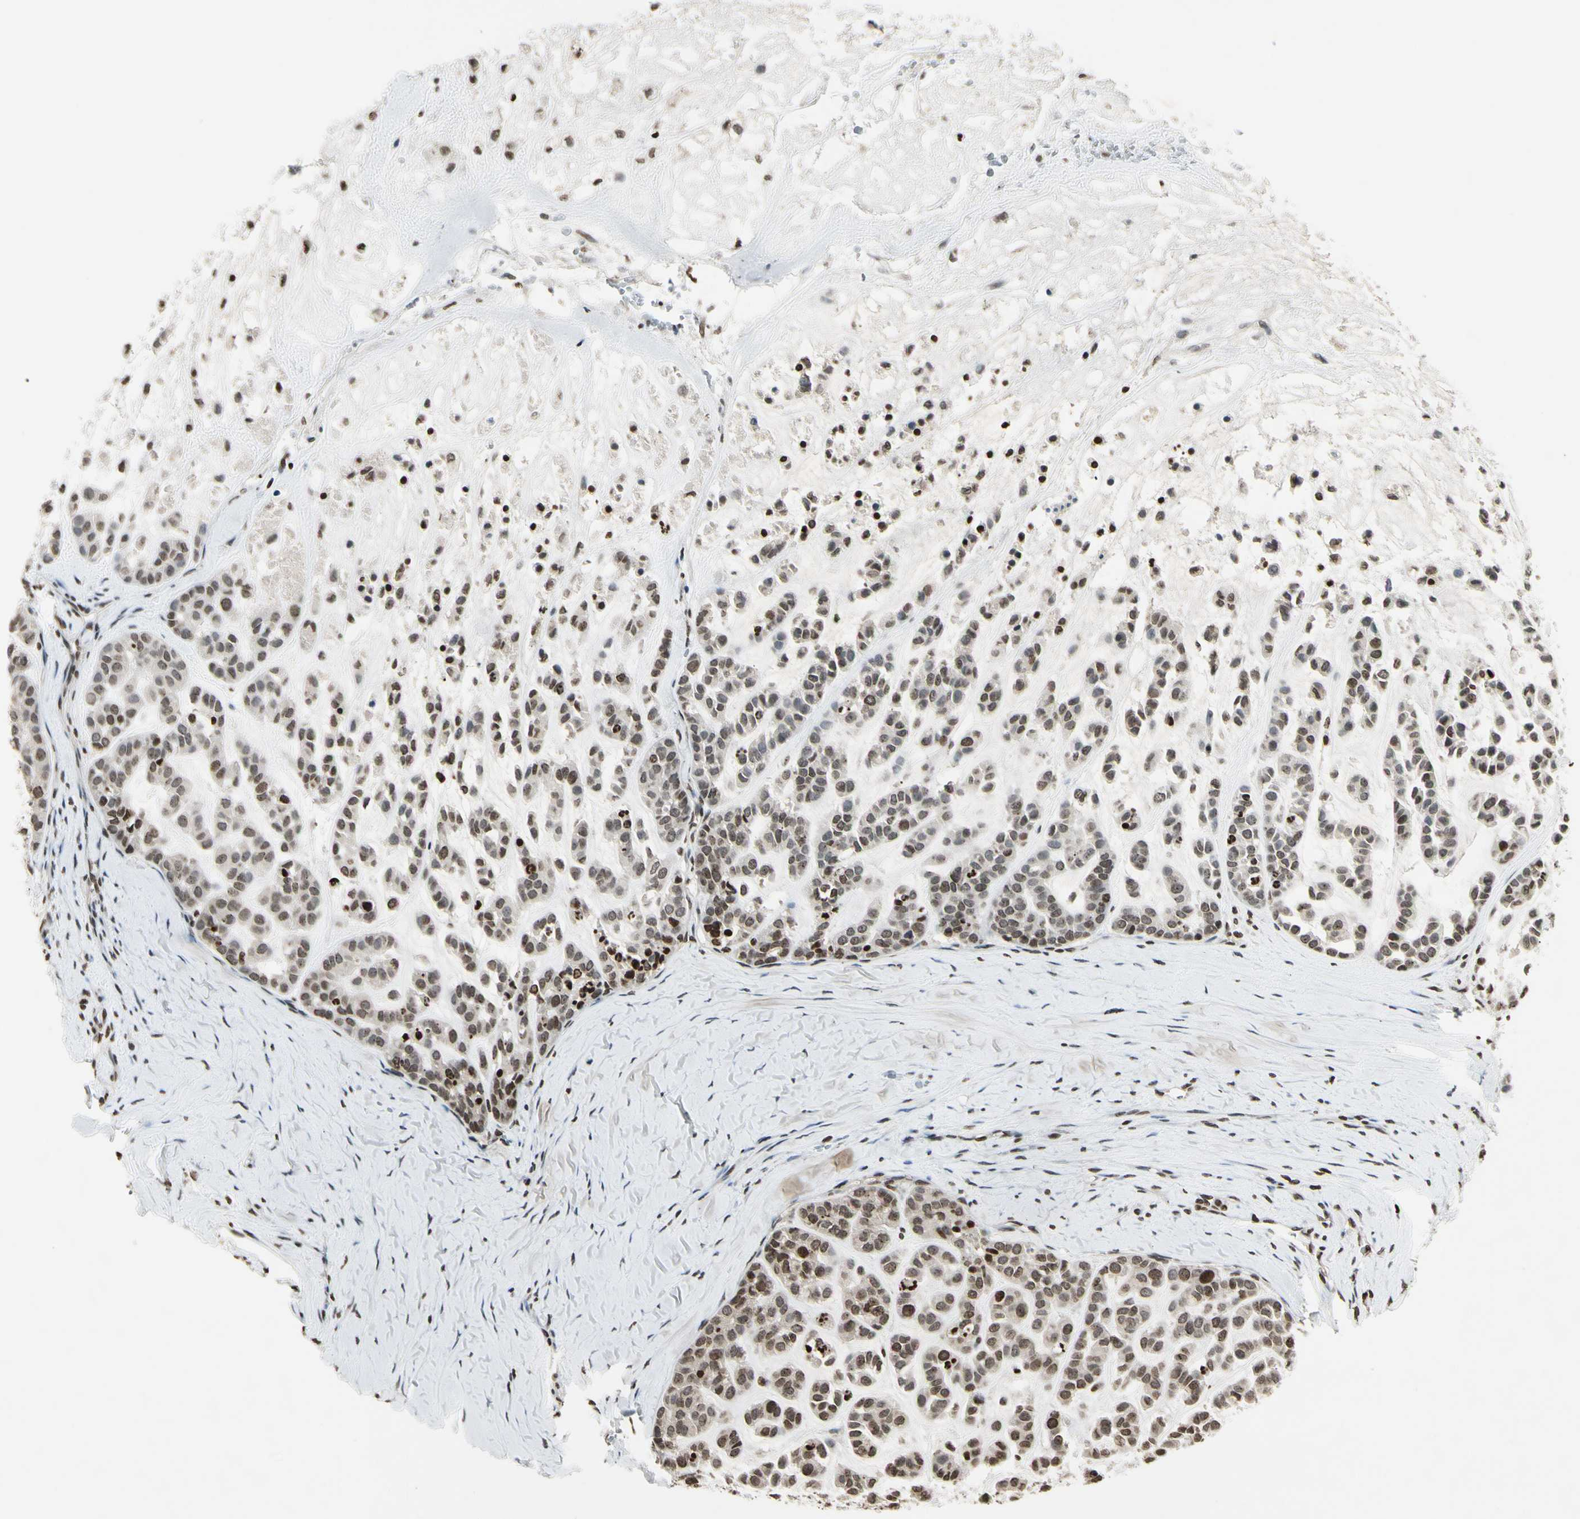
{"staining": {"intensity": "moderate", "quantity": "25%-75%", "location": "nuclear"}, "tissue": "head and neck cancer", "cell_type": "Tumor cells", "image_type": "cancer", "snomed": [{"axis": "morphology", "description": "Adenocarcinoma, NOS"}, {"axis": "morphology", "description": "Adenoma, NOS"}, {"axis": "topography", "description": "Head-Neck"}], "caption": "Head and neck cancer stained with a protein marker displays moderate staining in tumor cells.", "gene": "RORA", "patient": {"sex": "female", "age": 55}}